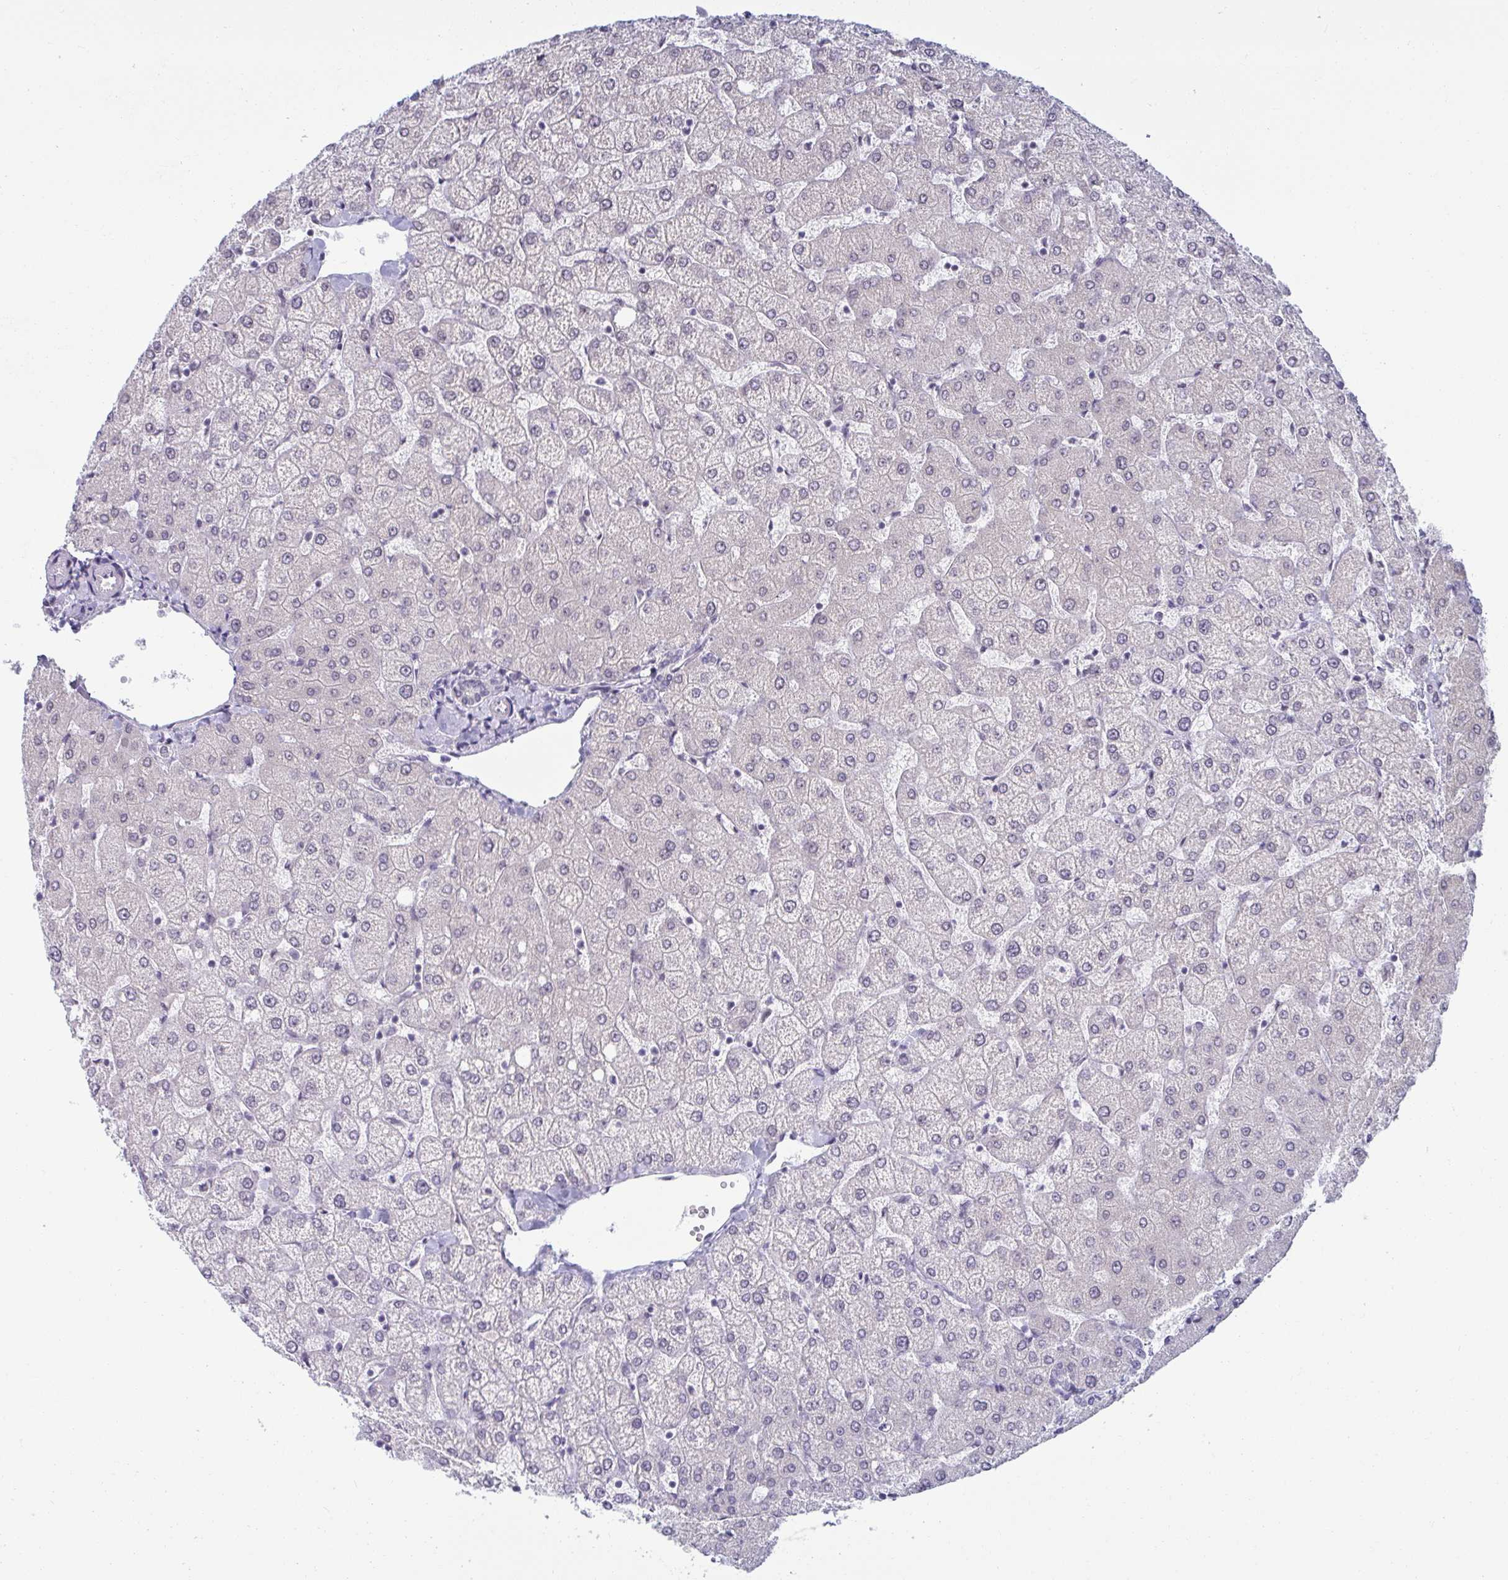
{"staining": {"intensity": "negative", "quantity": "none", "location": "none"}, "tissue": "liver", "cell_type": "Cholangiocytes", "image_type": "normal", "snomed": [{"axis": "morphology", "description": "Normal tissue, NOS"}, {"axis": "topography", "description": "Liver"}], "caption": "IHC micrograph of normal liver stained for a protein (brown), which displays no positivity in cholangiocytes. The staining was performed using DAB to visualize the protein expression in brown, while the nuclei were stained in blue with hematoxylin (Magnification: 20x).", "gene": "RNASEH1", "patient": {"sex": "female", "age": 54}}